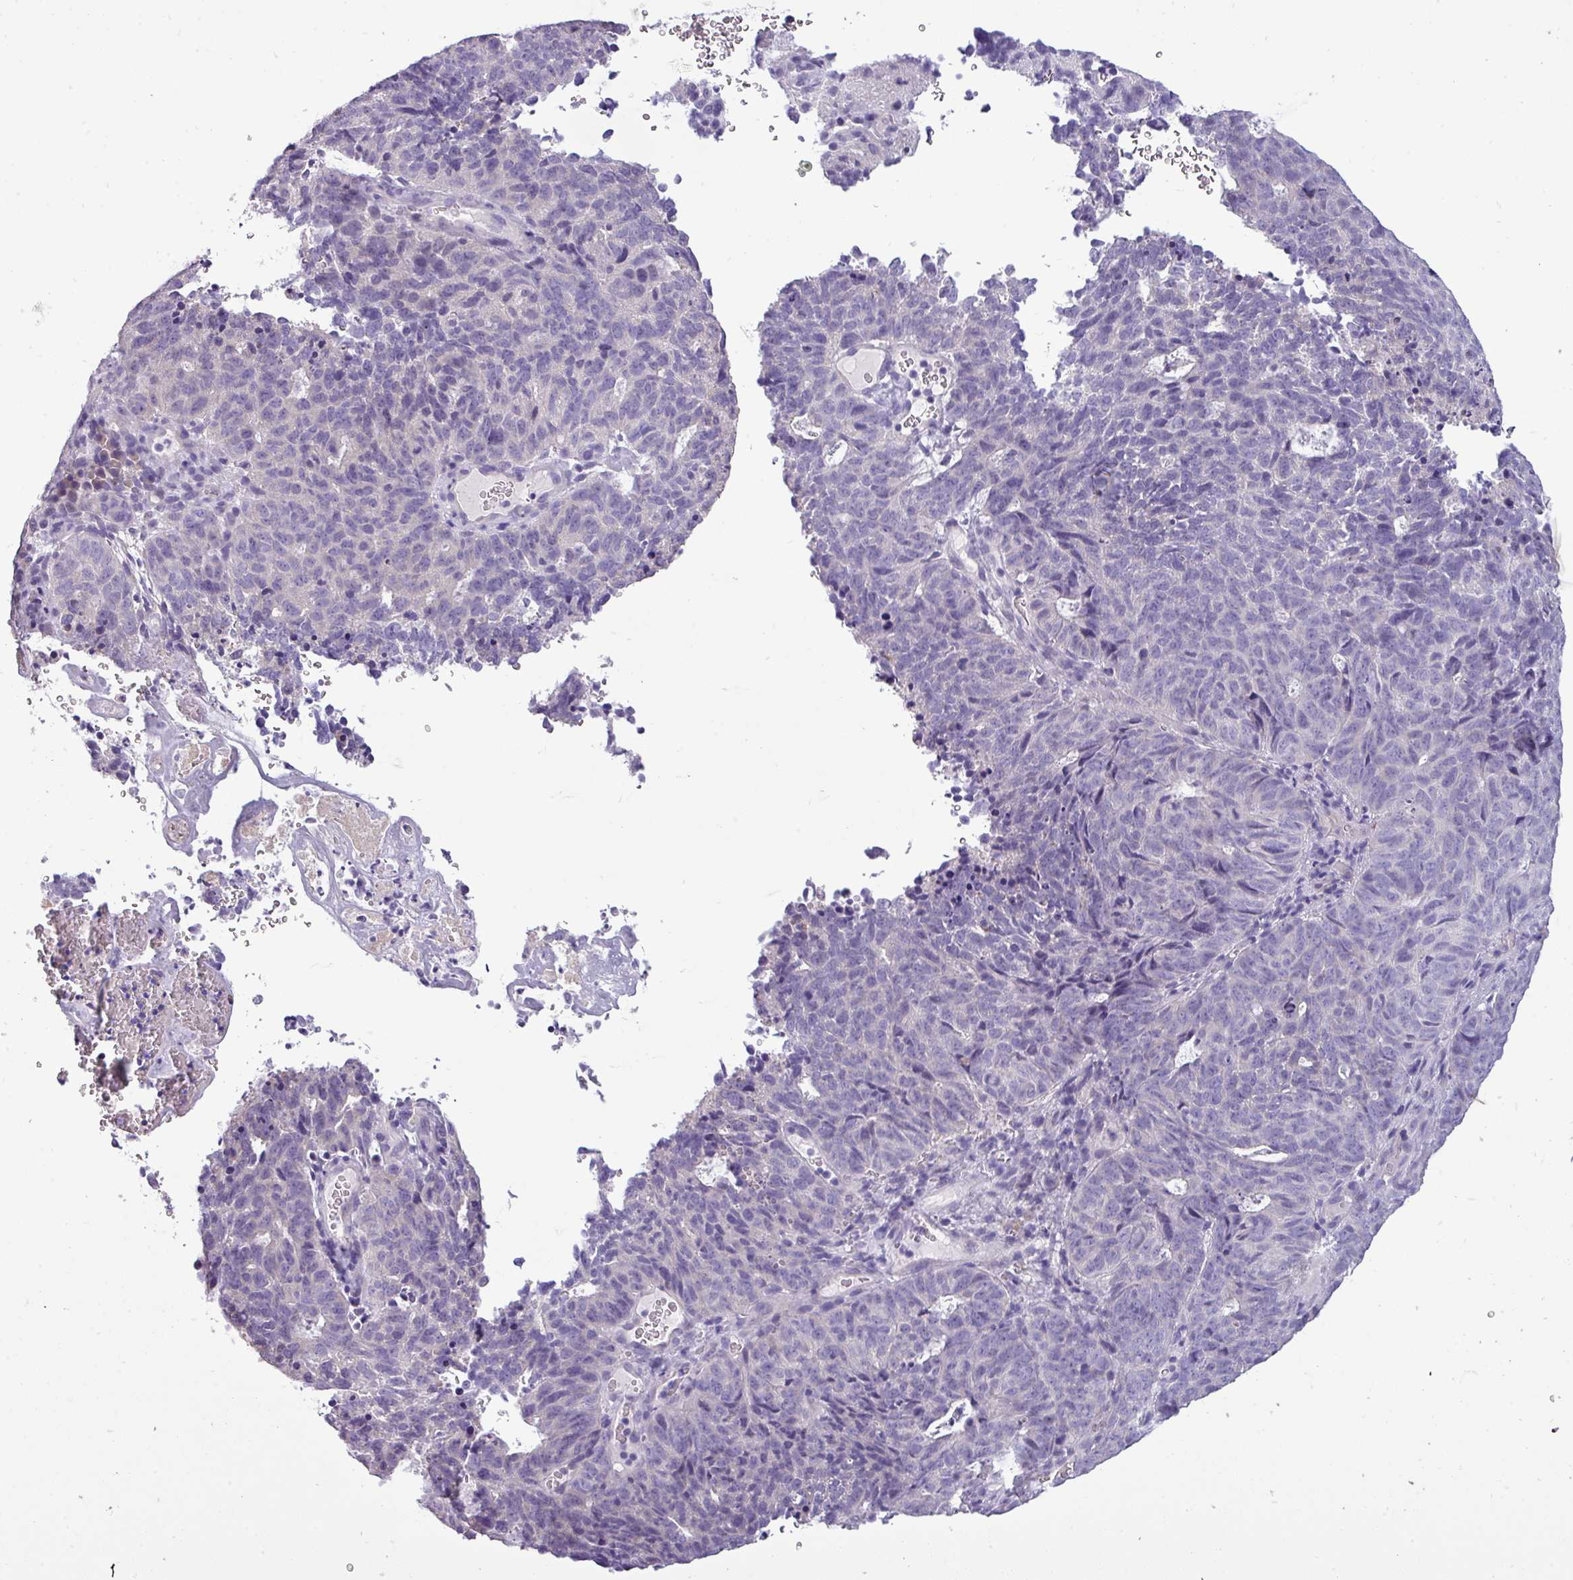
{"staining": {"intensity": "negative", "quantity": "none", "location": "none"}, "tissue": "cervical cancer", "cell_type": "Tumor cells", "image_type": "cancer", "snomed": [{"axis": "morphology", "description": "Adenocarcinoma, NOS"}, {"axis": "topography", "description": "Cervix"}], "caption": "The micrograph shows no staining of tumor cells in cervical cancer (adenocarcinoma).", "gene": "DNAAF9", "patient": {"sex": "female", "age": 38}}